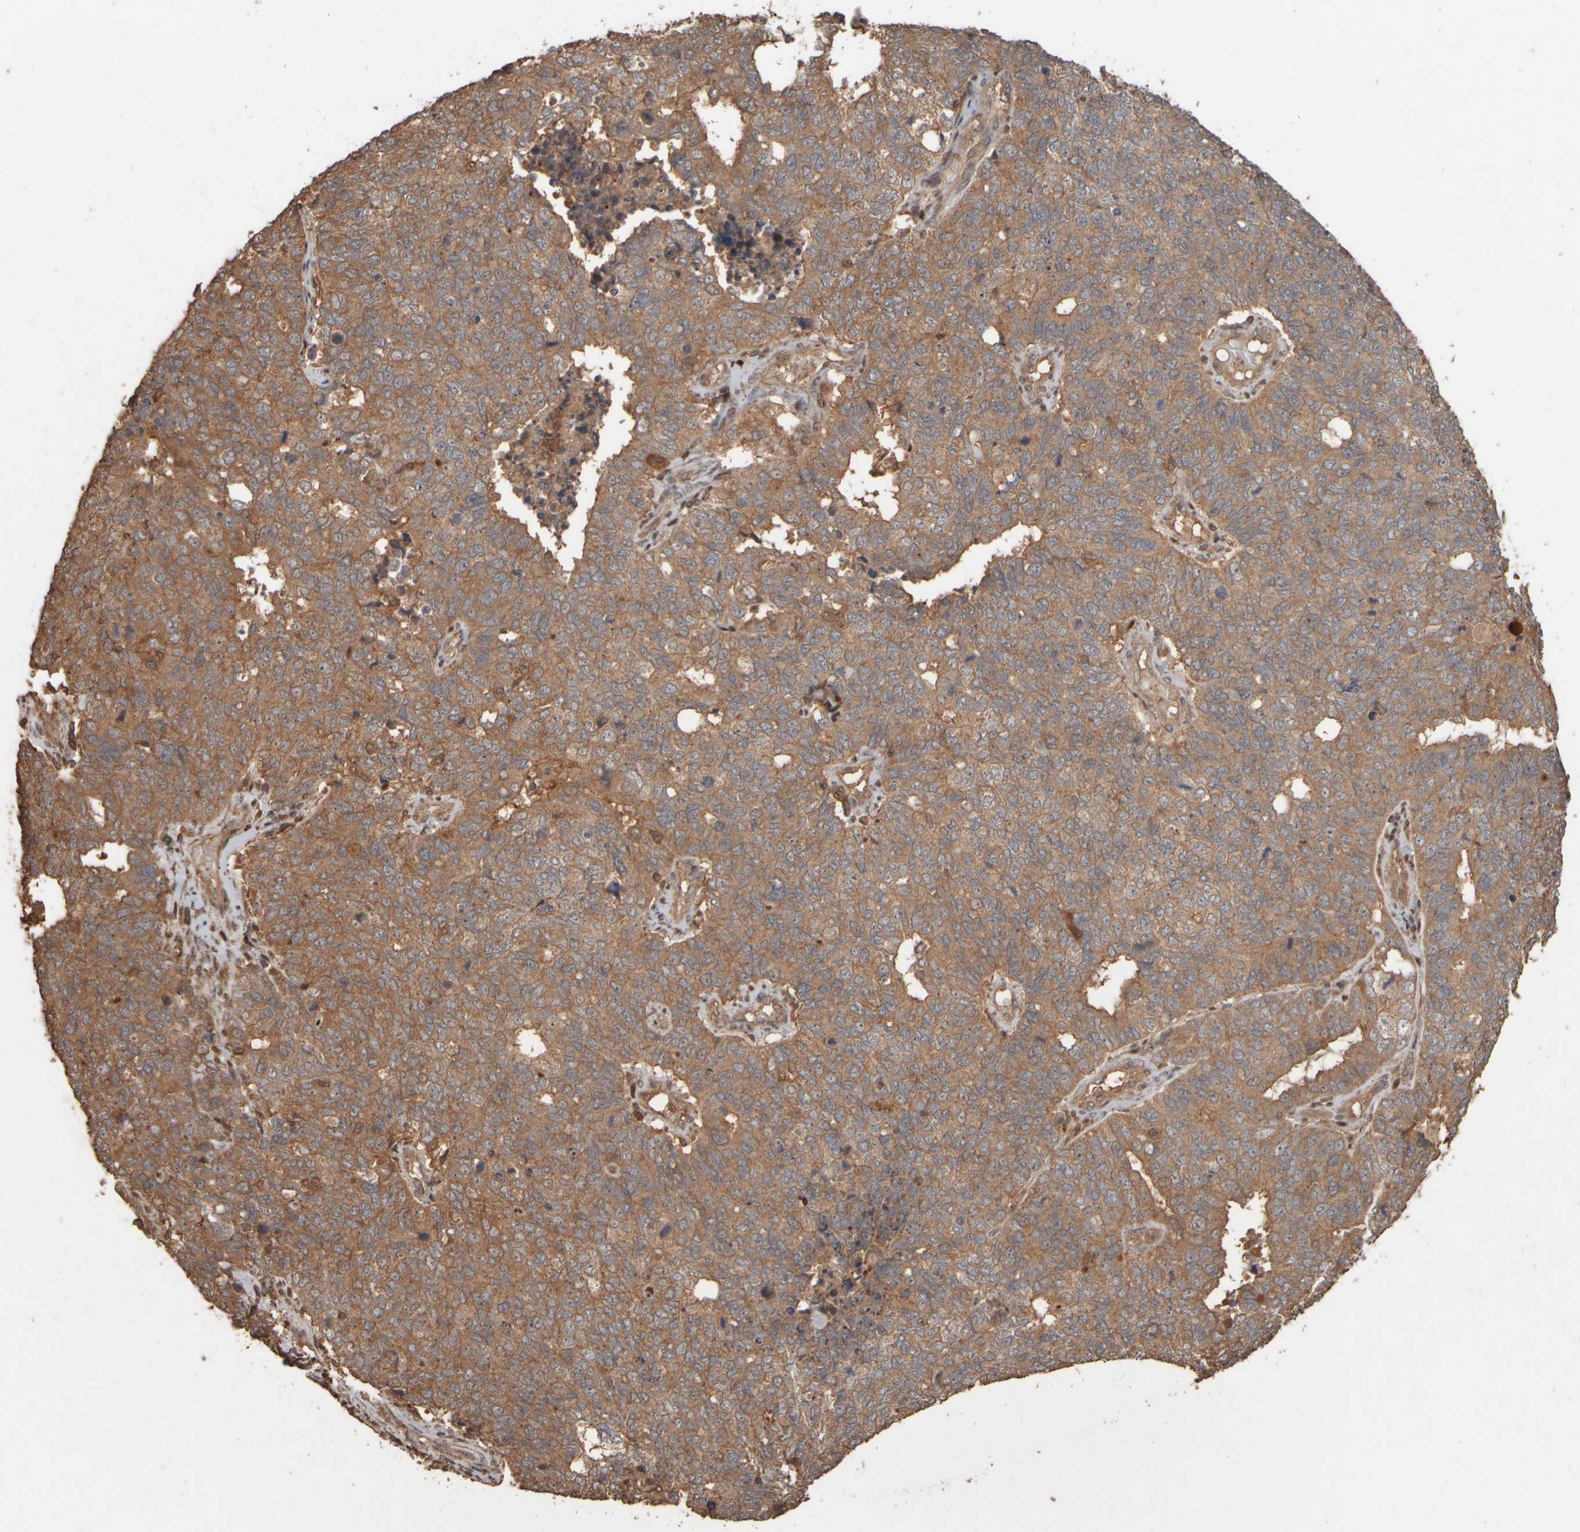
{"staining": {"intensity": "moderate", "quantity": ">75%", "location": "cytoplasmic/membranous,nuclear"}, "tissue": "cervical cancer", "cell_type": "Tumor cells", "image_type": "cancer", "snomed": [{"axis": "morphology", "description": "Squamous cell carcinoma, NOS"}, {"axis": "topography", "description": "Cervix"}], "caption": "DAB immunohistochemical staining of human squamous cell carcinoma (cervical) exhibits moderate cytoplasmic/membranous and nuclear protein staining in about >75% of tumor cells.", "gene": "SPHK1", "patient": {"sex": "female", "age": 63}}